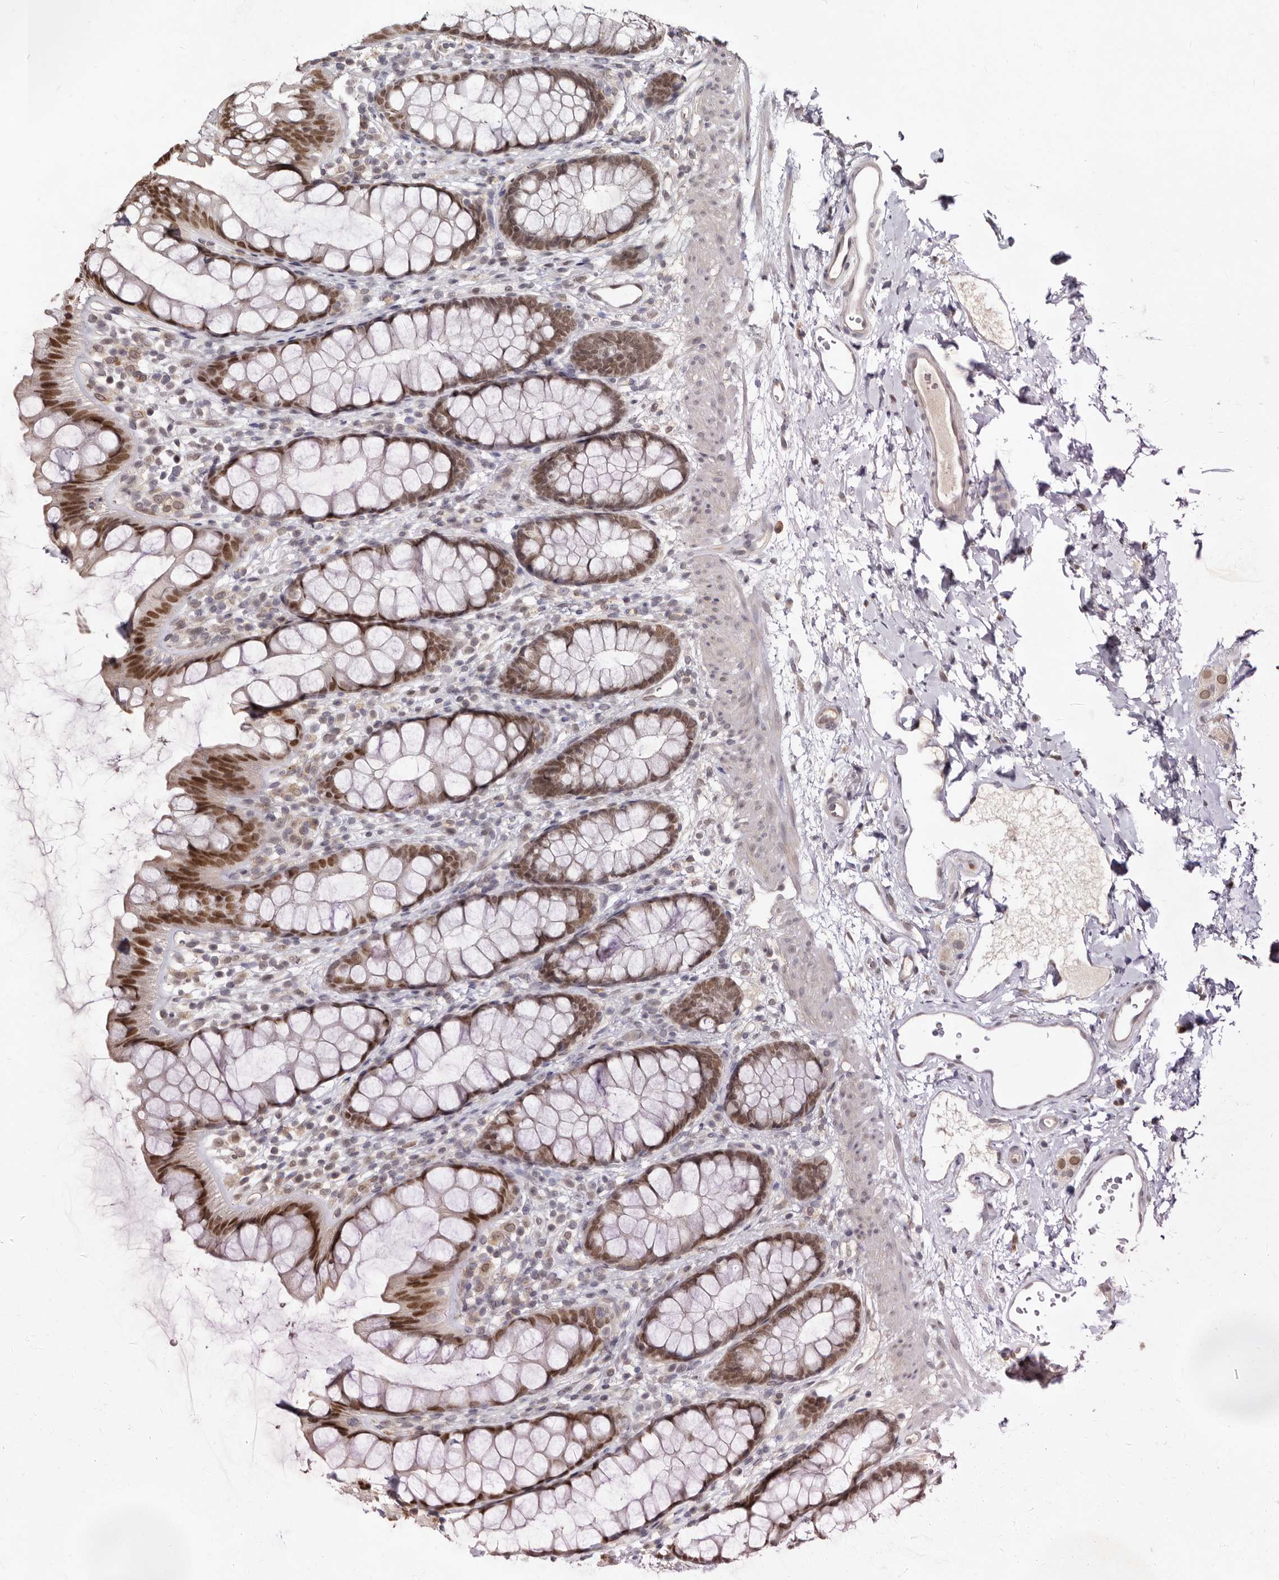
{"staining": {"intensity": "moderate", "quantity": ">75%", "location": "nuclear"}, "tissue": "rectum", "cell_type": "Glandular cells", "image_type": "normal", "snomed": [{"axis": "morphology", "description": "Normal tissue, NOS"}, {"axis": "topography", "description": "Rectum"}], "caption": "Immunohistochemistry (IHC) (DAB) staining of unremarkable human rectum displays moderate nuclear protein staining in about >75% of glandular cells.", "gene": "LCORL", "patient": {"sex": "female", "age": 65}}